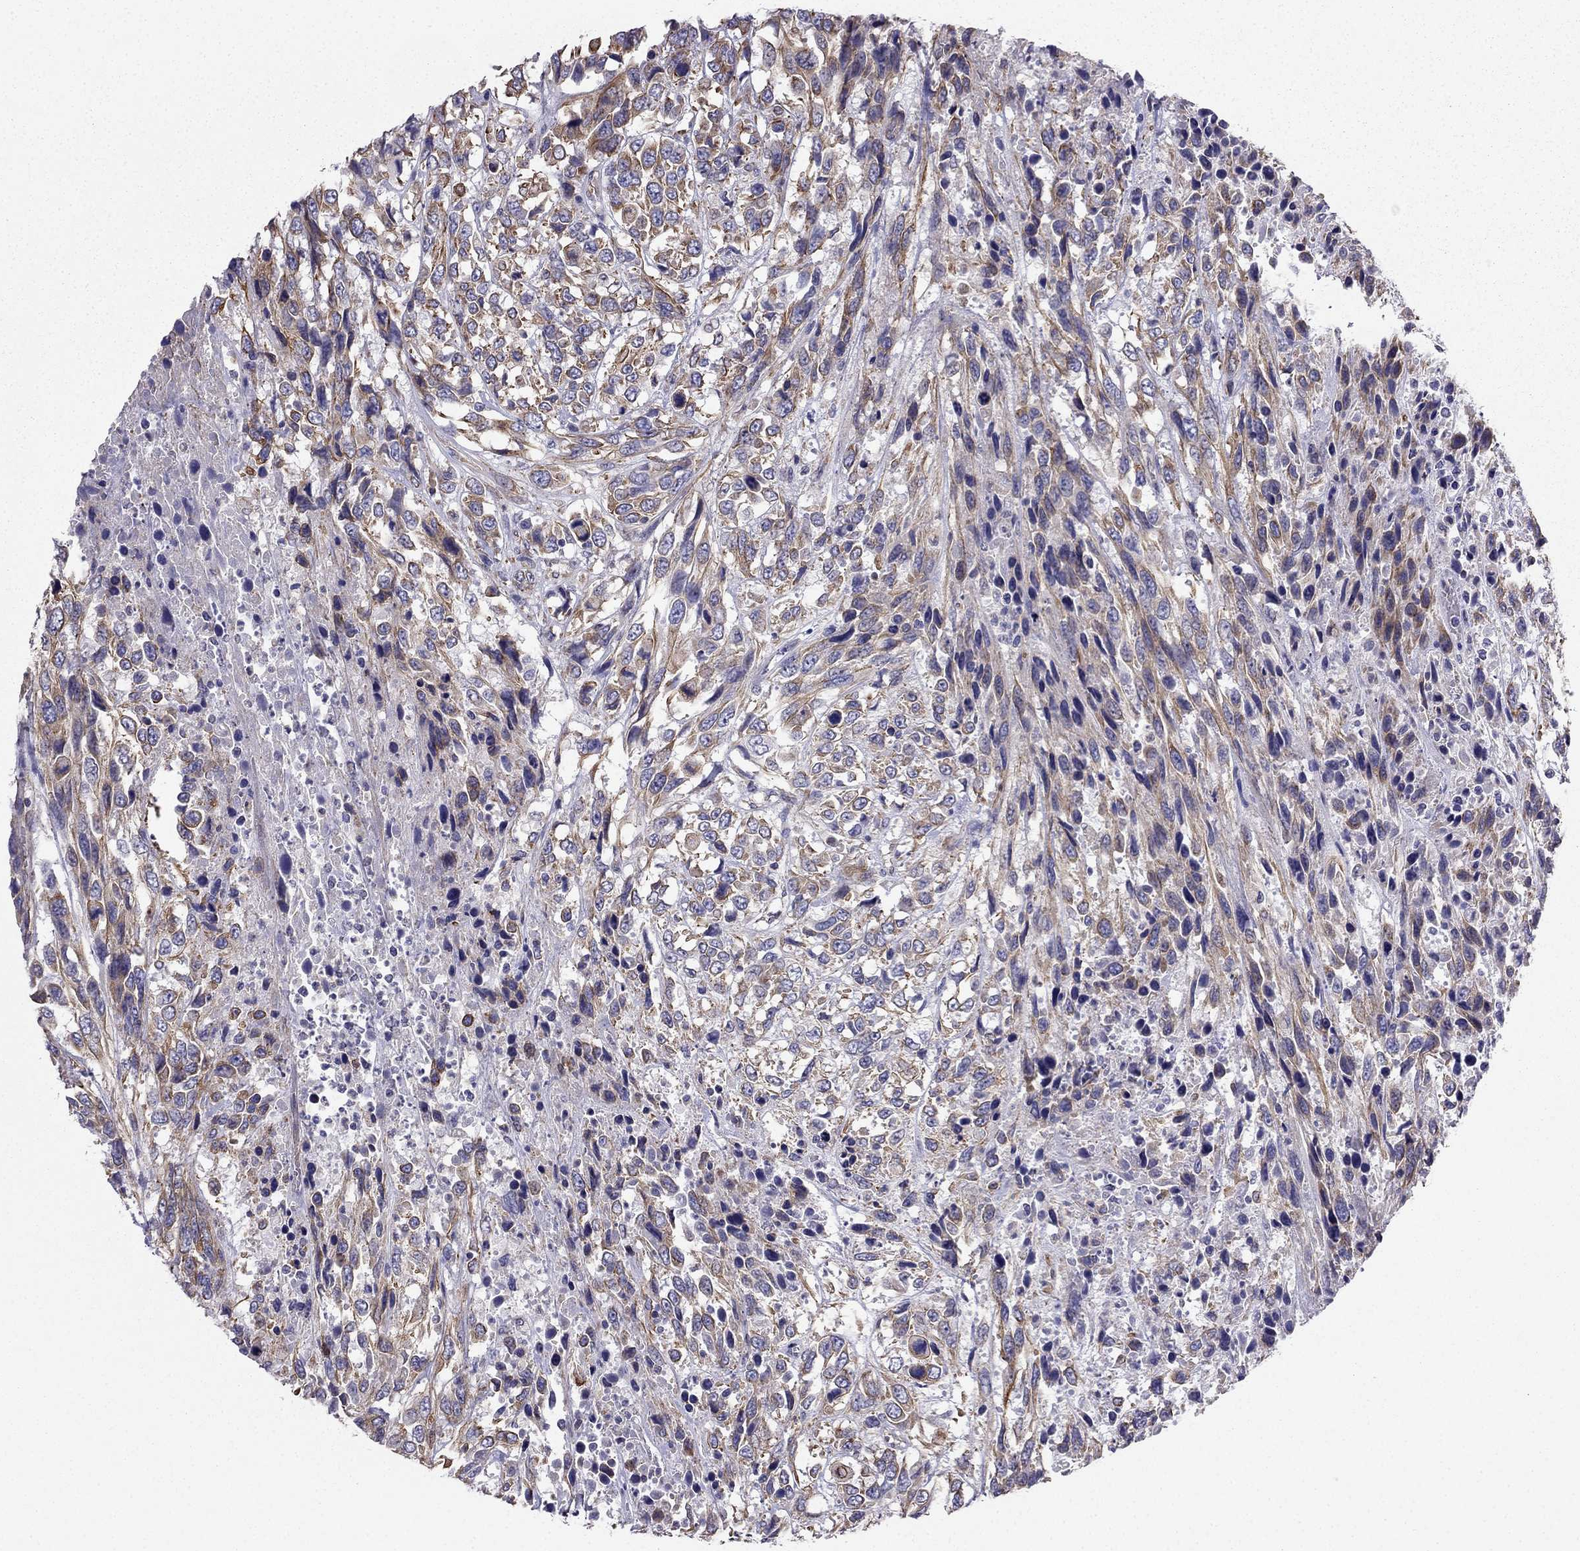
{"staining": {"intensity": "moderate", "quantity": "25%-75%", "location": "cytoplasmic/membranous"}, "tissue": "urothelial cancer", "cell_type": "Tumor cells", "image_type": "cancer", "snomed": [{"axis": "morphology", "description": "Urothelial carcinoma, High grade"}, {"axis": "topography", "description": "Urinary bladder"}], "caption": "Protein analysis of urothelial cancer tissue exhibits moderate cytoplasmic/membranous expression in about 25%-75% of tumor cells.", "gene": "ENOX1", "patient": {"sex": "female", "age": 70}}